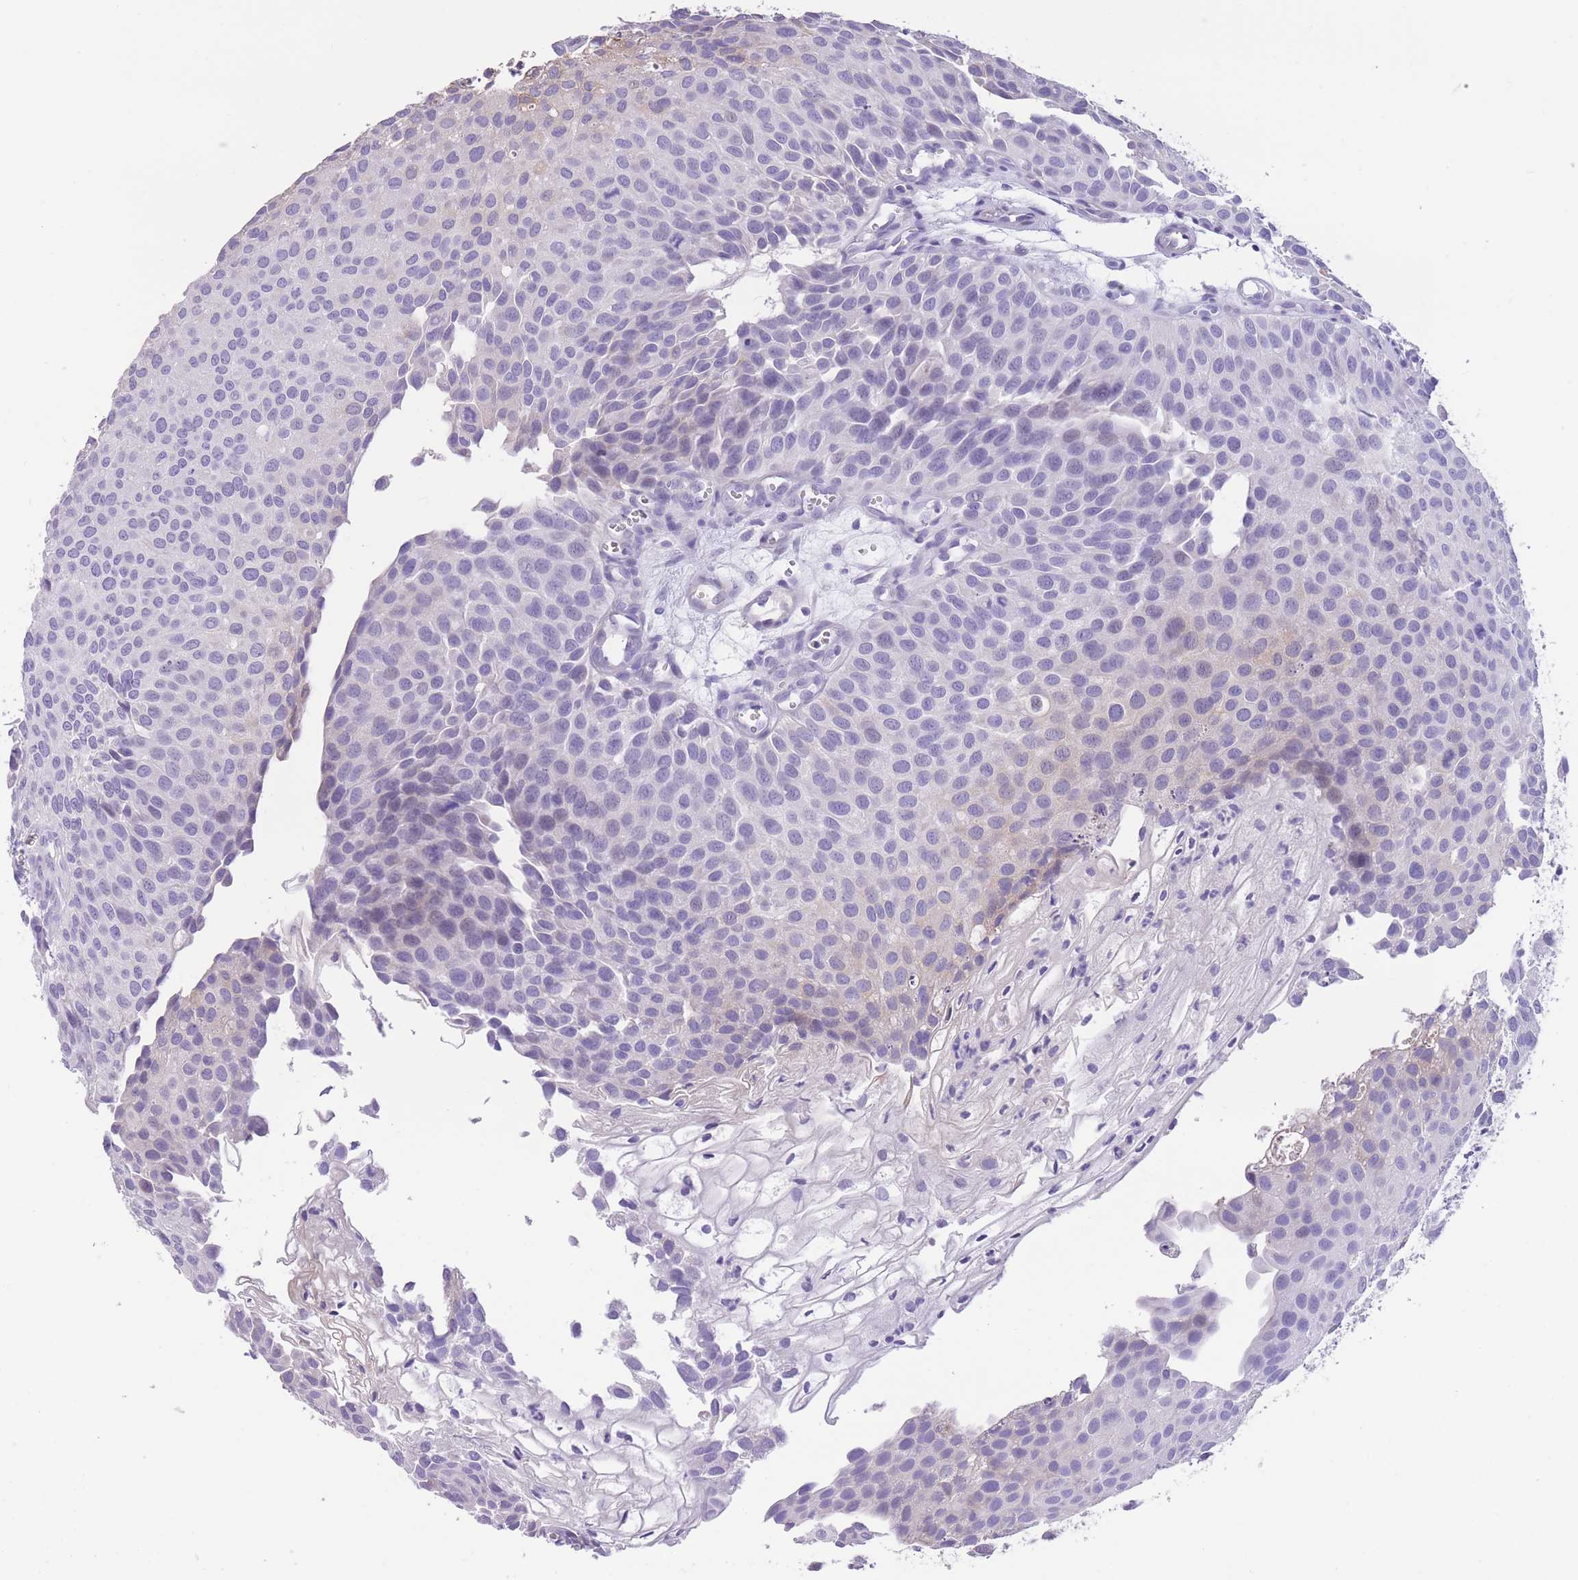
{"staining": {"intensity": "negative", "quantity": "none", "location": "none"}, "tissue": "urothelial cancer", "cell_type": "Tumor cells", "image_type": "cancer", "snomed": [{"axis": "morphology", "description": "Urothelial carcinoma, Low grade"}, {"axis": "topography", "description": "Urinary bladder"}], "caption": "Tumor cells show no significant positivity in urothelial cancer.", "gene": "RAI2", "patient": {"sex": "male", "age": 88}}